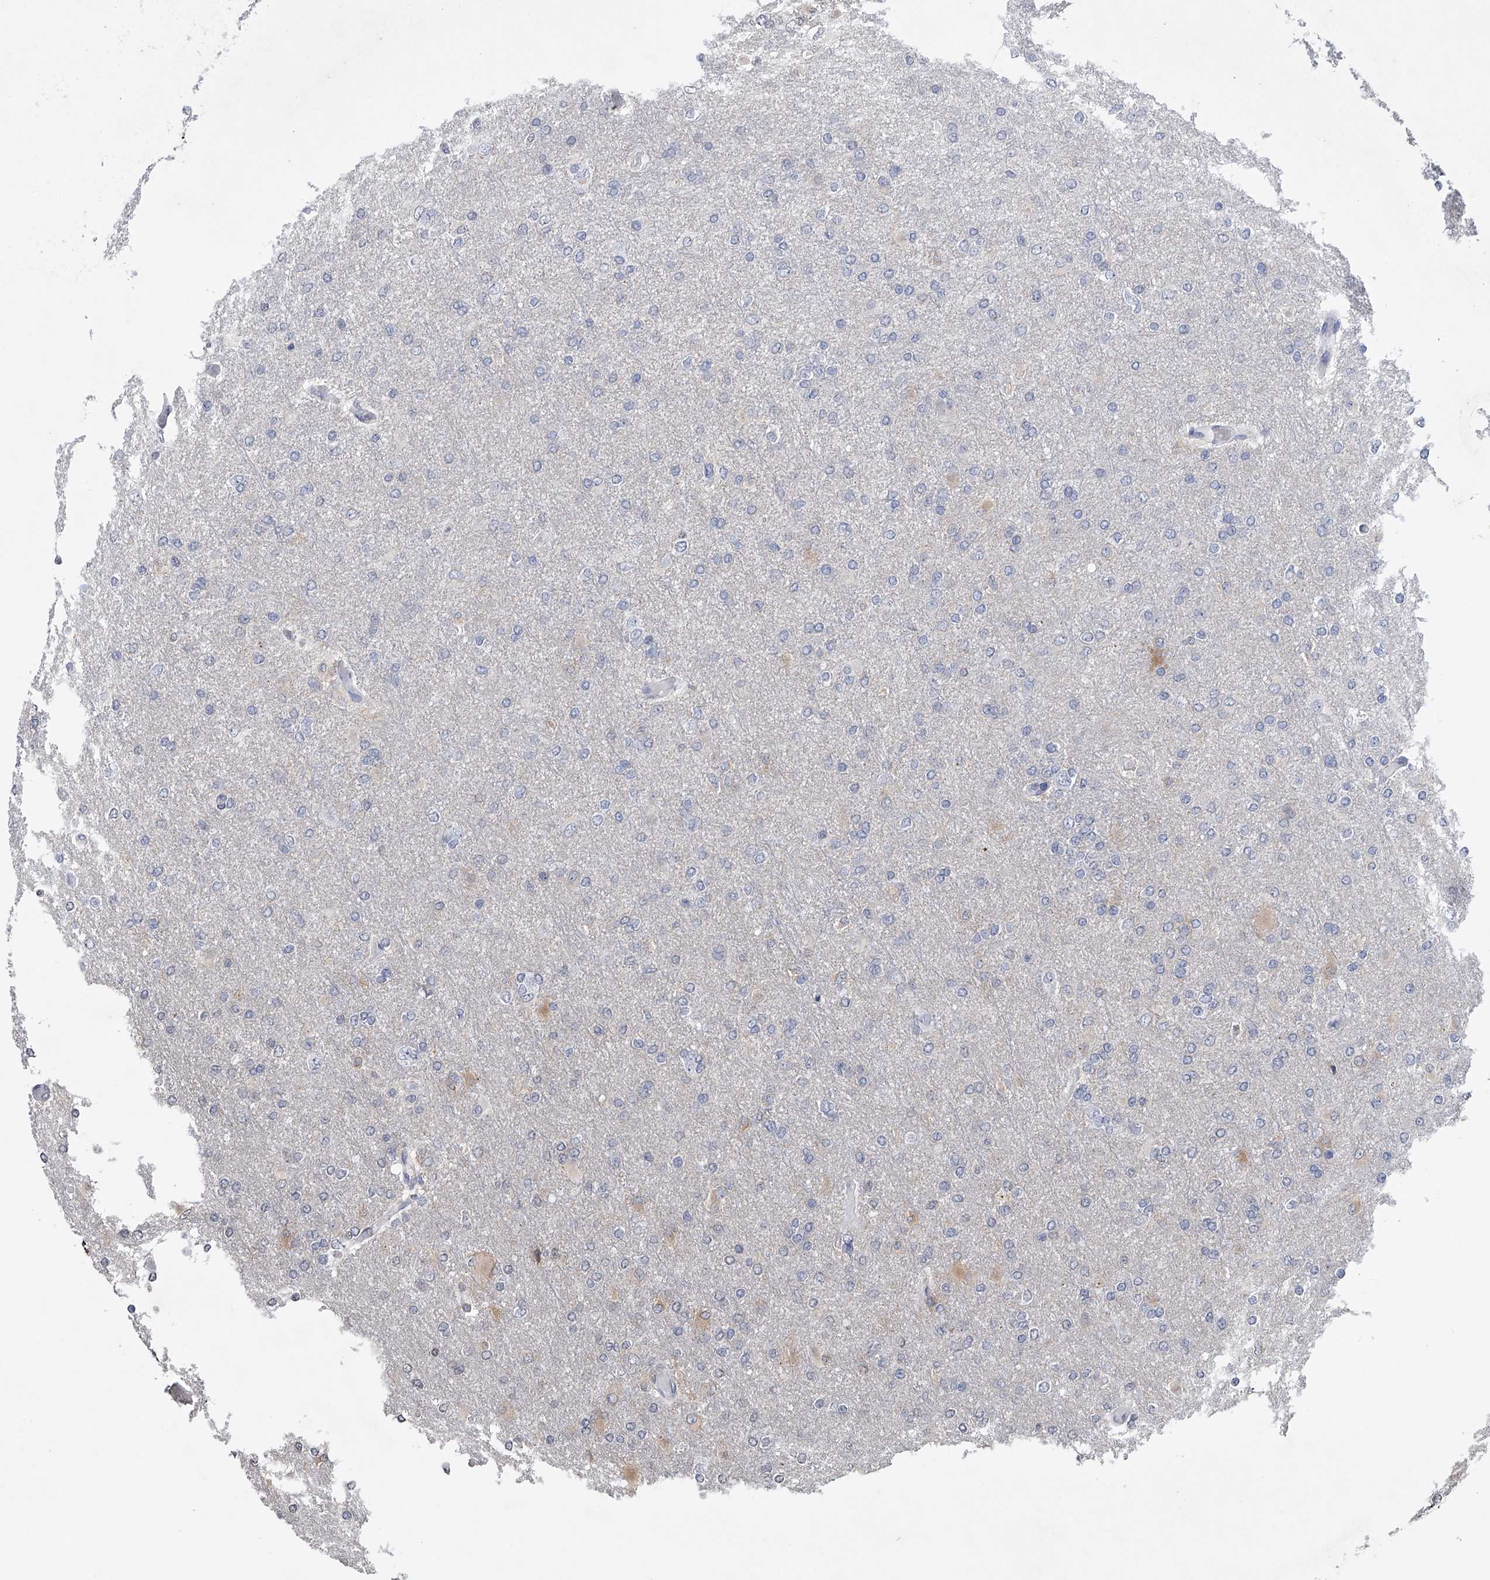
{"staining": {"intensity": "negative", "quantity": "none", "location": "none"}, "tissue": "glioma", "cell_type": "Tumor cells", "image_type": "cancer", "snomed": [{"axis": "morphology", "description": "Glioma, malignant, High grade"}, {"axis": "topography", "description": "Cerebral cortex"}], "caption": "Photomicrograph shows no protein expression in tumor cells of malignant glioma (high-grade) tissue.", "gene": "TASP1", "patient": {"sex": "female", "age": 36}}